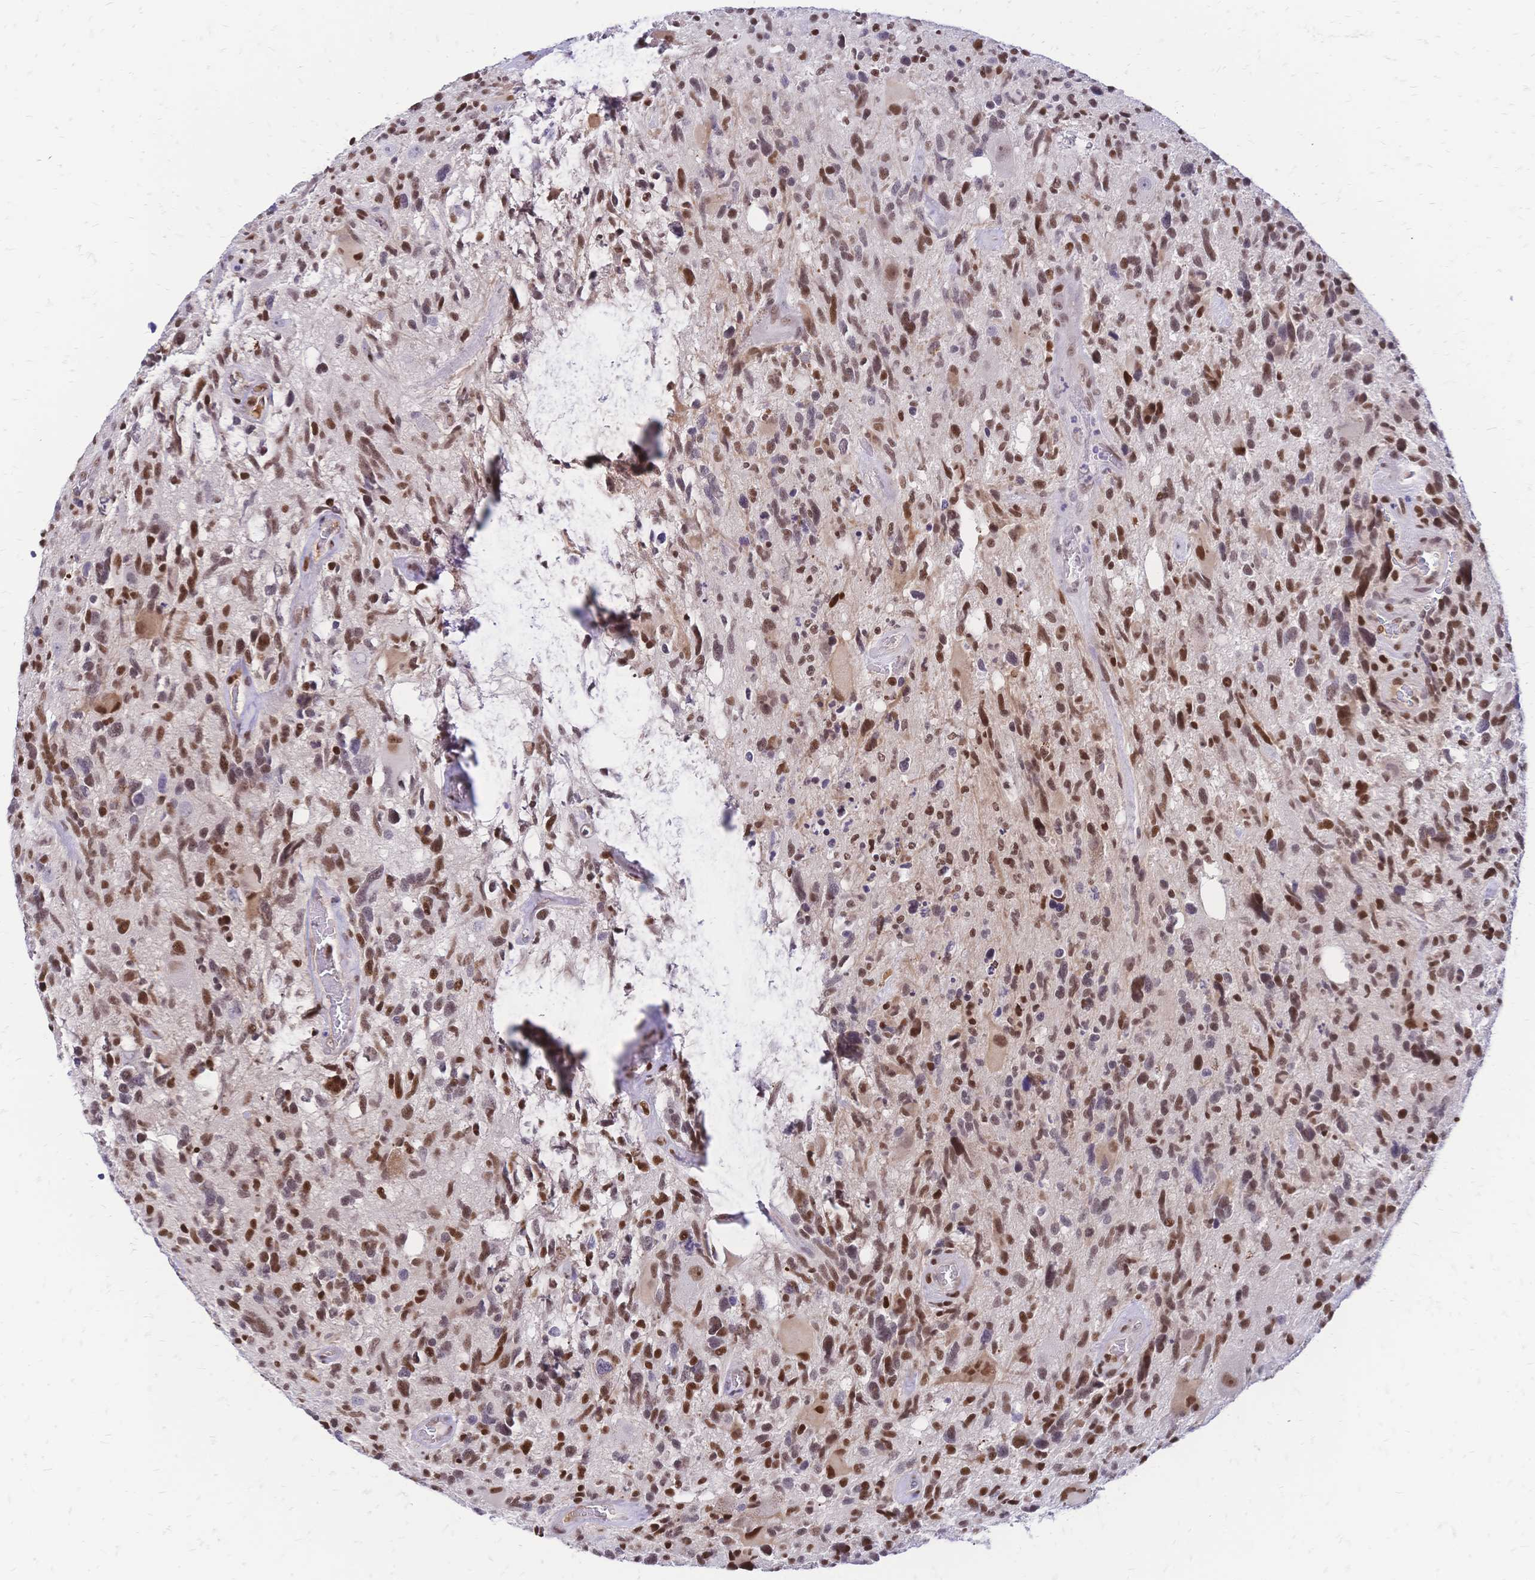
{"staining": {"intensity": "moderate", "quantity": "25%-75%", "location": "nuclear"}, "tissue": "glioma", "cell_type": "Tumor cells", "image_type": "cancer", "snomed": [{"axis": "morphology", "description": "Glioma, malignant, High grade"}, {"axis": "topography", "description": "Brain"}], "caption": "Moderate nuclear protein staining is appreciated in approximately 25%-75% of tumor cells in malignant glioma (high-grade).", "gene": "NFIC", "patient": {"sex": "male", "age": 49}}